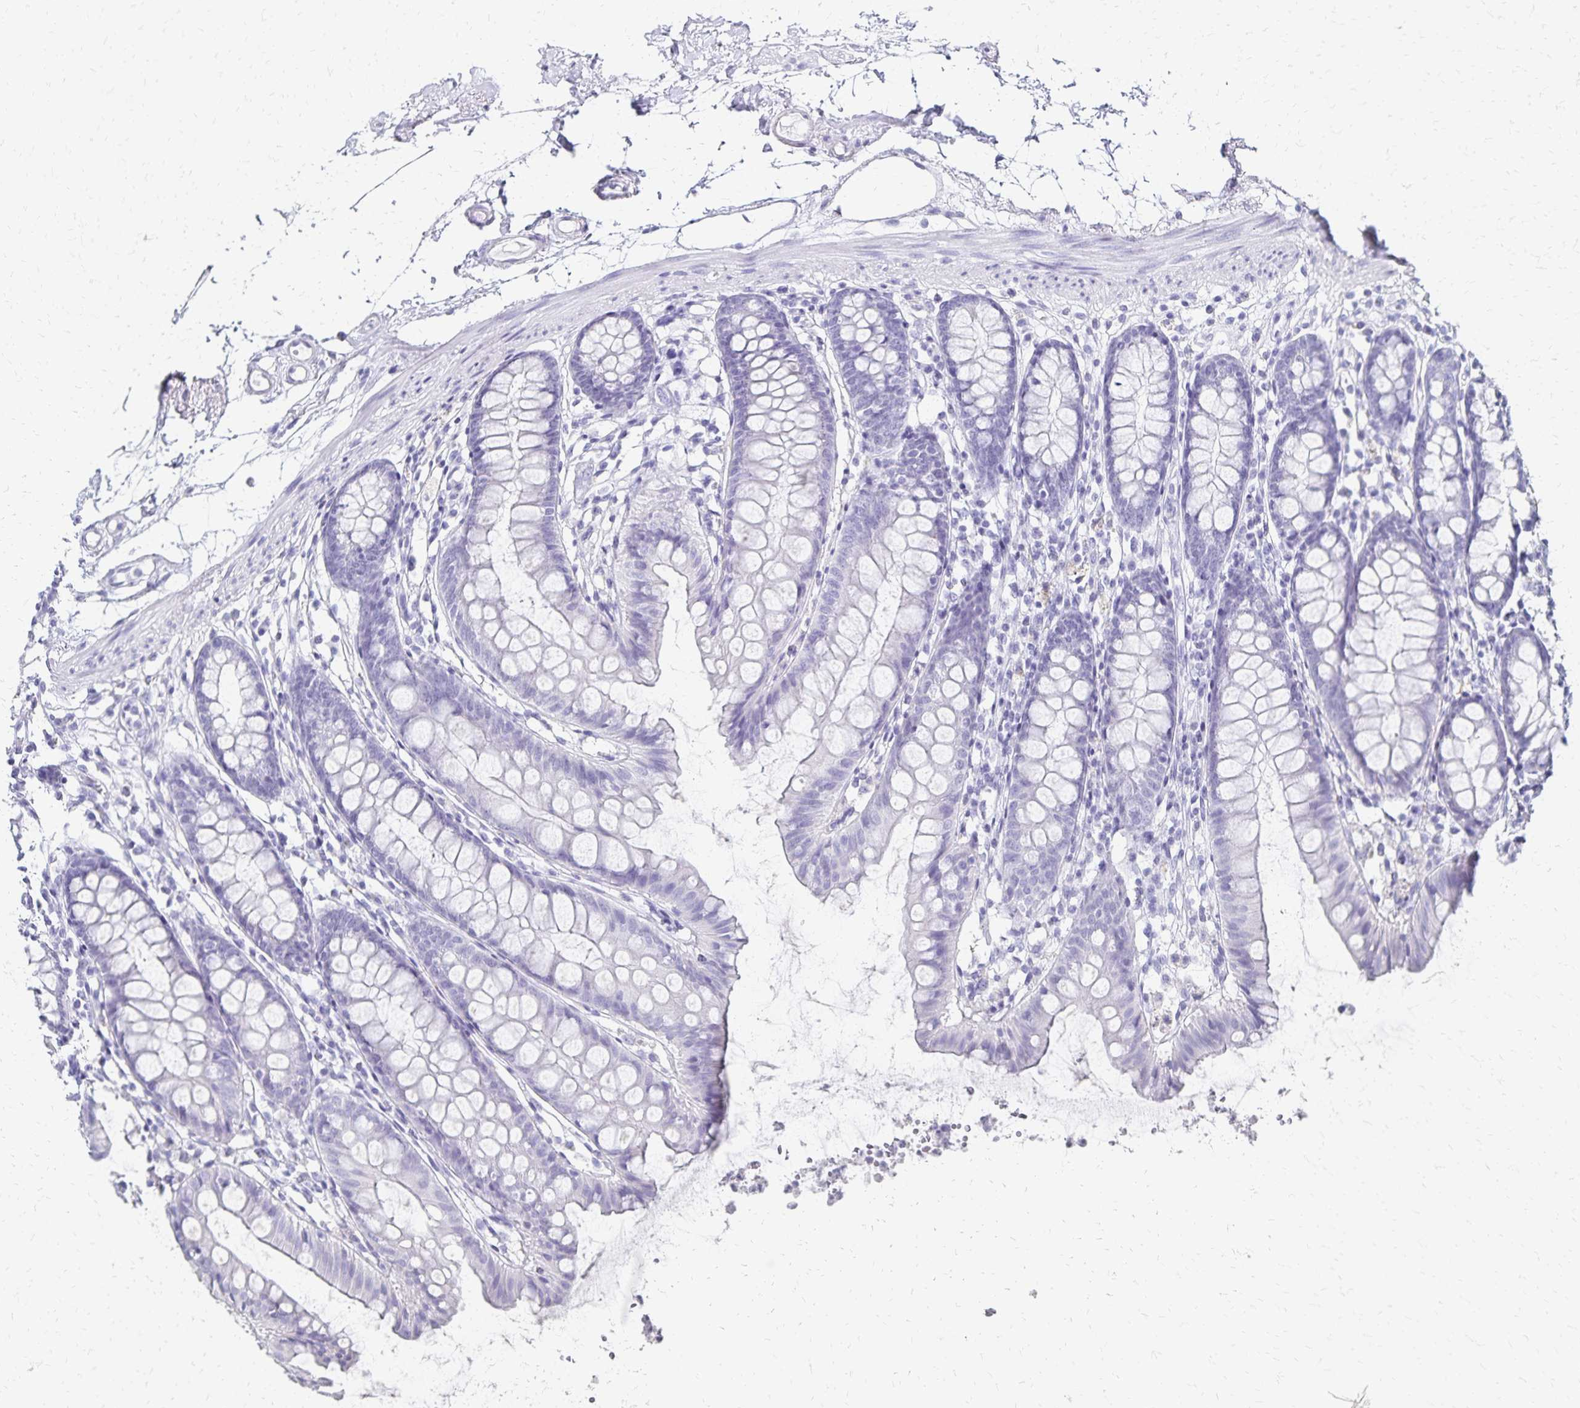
{"staining": {"intensity": "negative", "quantity": "none", "location": "none"}, "tissue": "colon", "cell_type": "Endothelial cells", "image_type": "normal", "snomed": [{"axis": "morphology", "description": "Normal tissue, NOS"}, {"axis": "topography", "description": "Colon"}], "caption": "IHC of benign human colon exhibits no positivity in endothelial cells.", "gene": "GIP", "patient": {"sex": "female", "age": 84}}